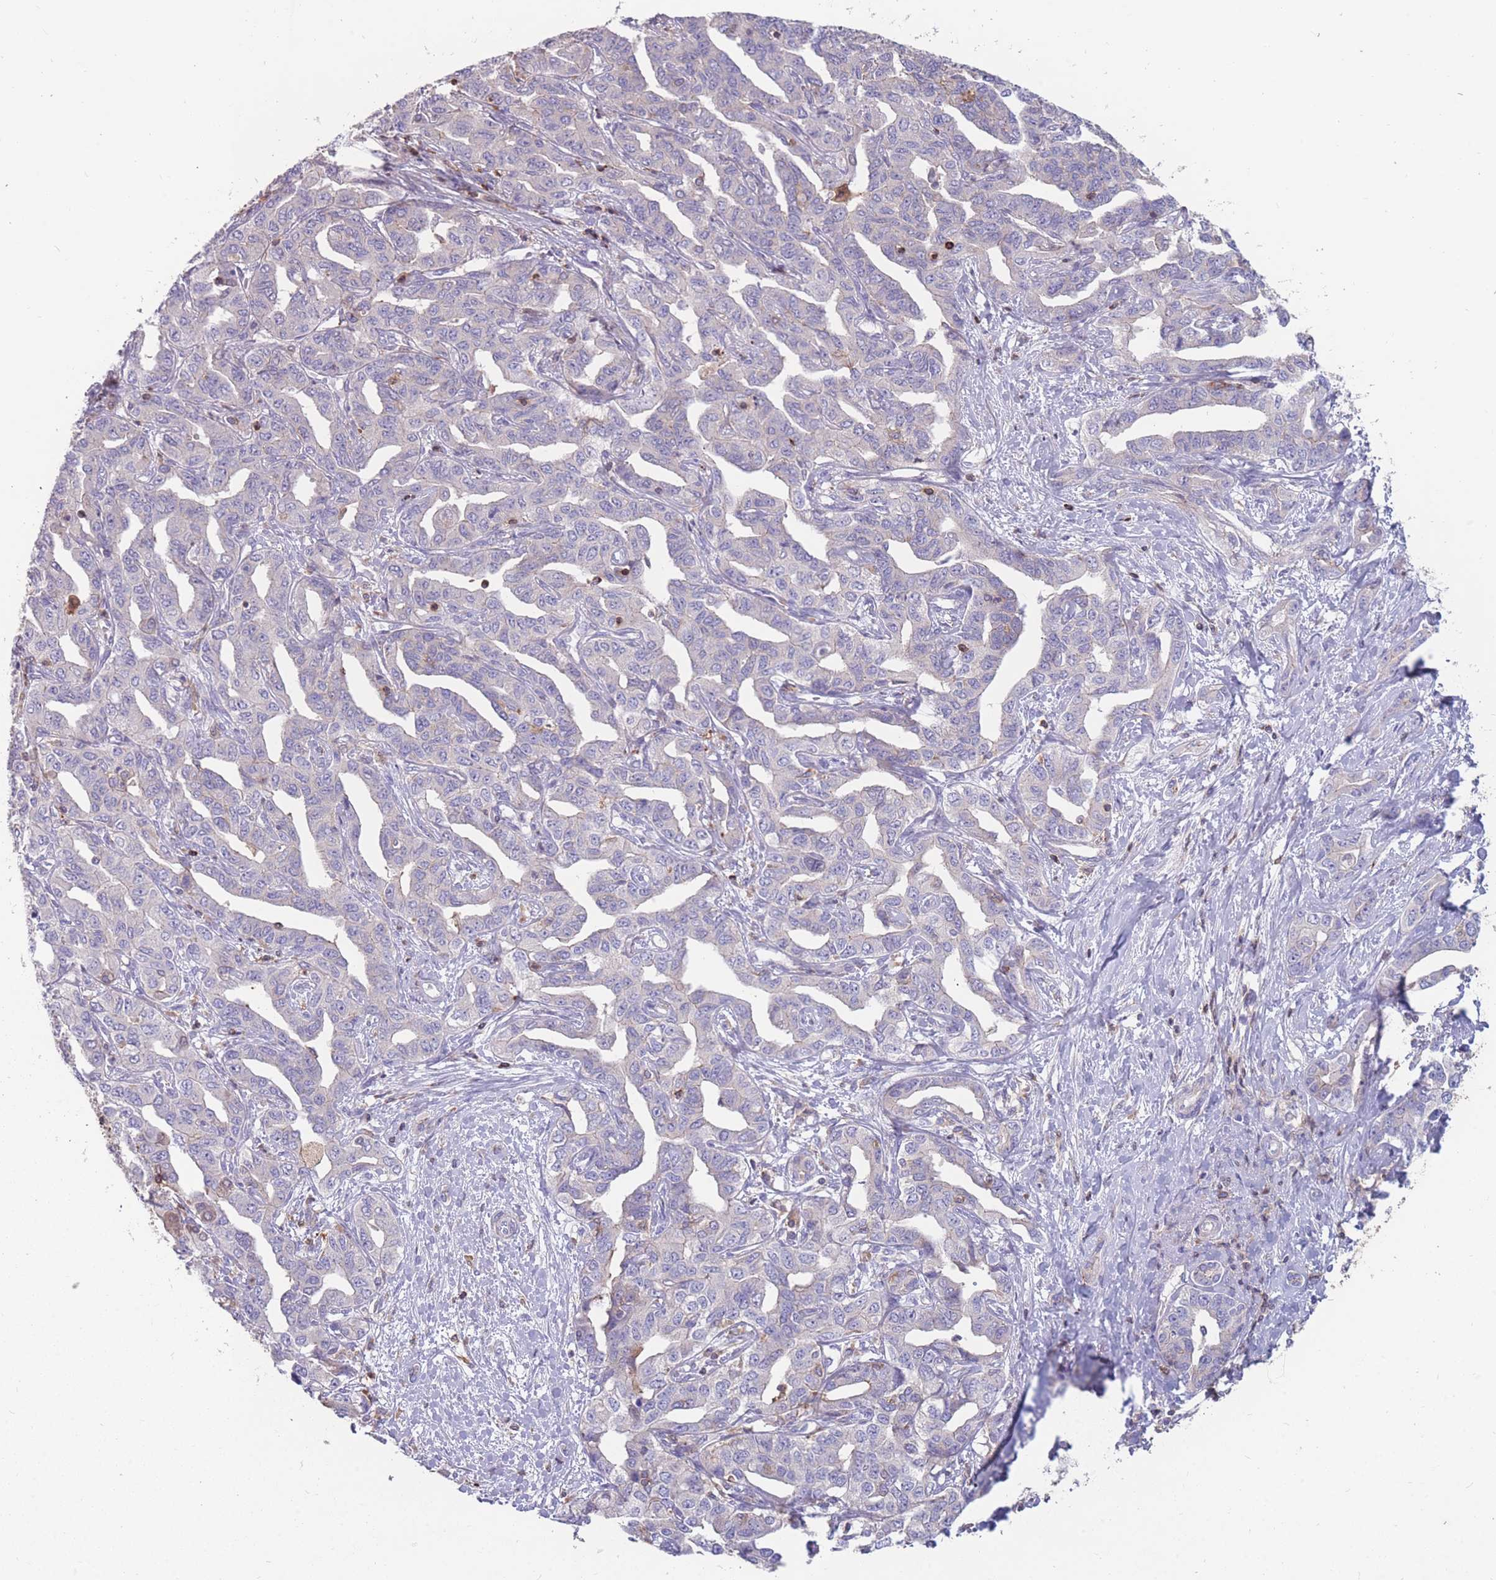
{"staining": {"intensity": "negative", "quantity": "none", "location": "none"}, "tissue": "liver cancer", "cell_type": "Tumor cells", "image_type": "cancer", "snomed": [{"axis": "morphology", "description": "Cholangiocarcinoma"}, {"axis": "topography", "description": "Liver"}], "caption": "Immunohistochemical staining of liver cancer (cholangiocarcinoma) exhibits no significant expression in tumor cells.", "gene": "CD33", "patient": {"sex": "male", "age": 59}}